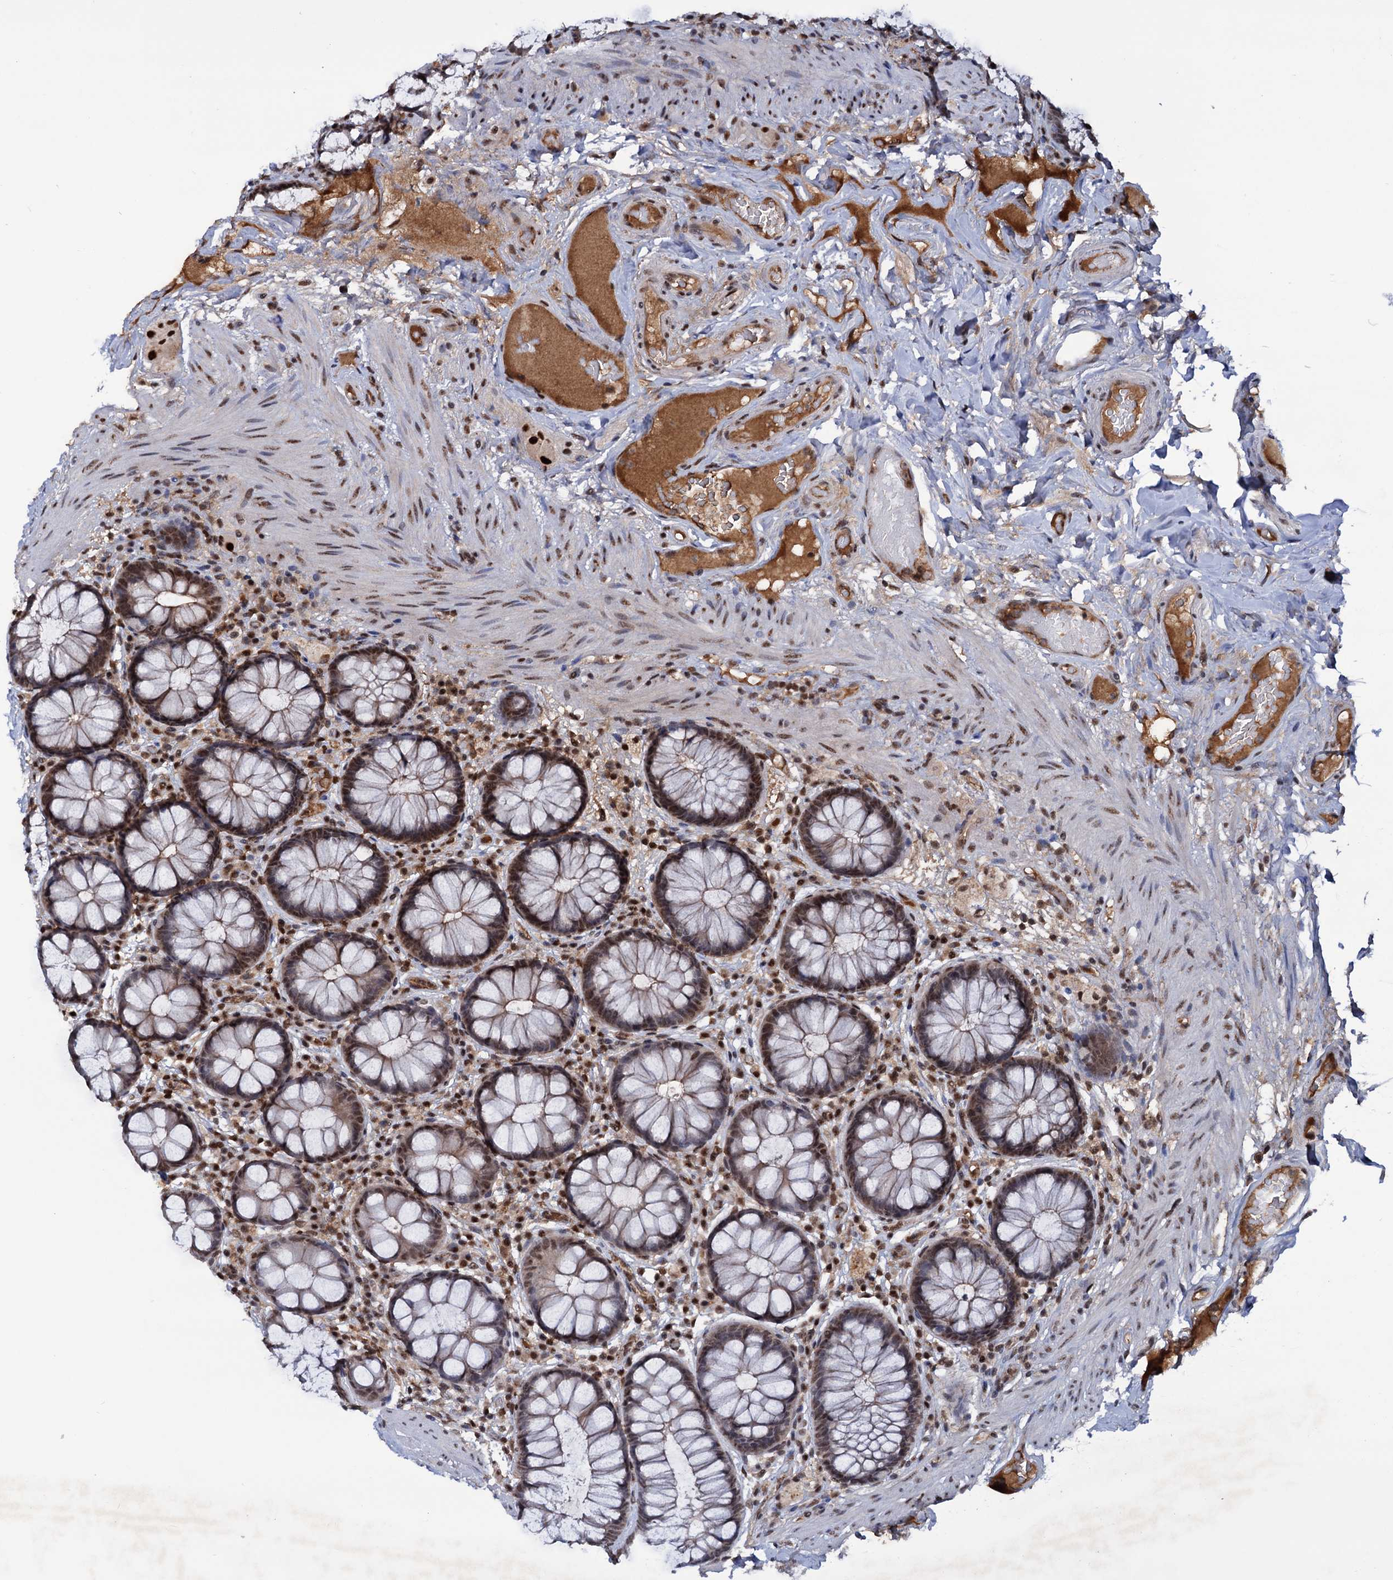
{"staining": {"intensity": "moderate", "quantity": ">75%", "location": "nuclear"}, "tissue": "rectum", "cell_type": "Glandular cells", "image_type": "normal", "snomed": [{"axis": "morphology", "description": "Normal tissue, NOS"}, {"axis": "topography", "description": "Rectum"}], "caption": "High-power microscopy captured an immunohistochemistry (IHC) micrograph of unremarkable rectum, revealing moderate nuclear expression in approximately >75% of glandular cells. The staining is performed using DAB (3,3'-diaminobenzidine) brown chromogen to label protein expression. The nuclei are counter-stained blue using hematoxylin.", "gene": "TBC1D12", "patient": {"sex": "male", "age": 83}}